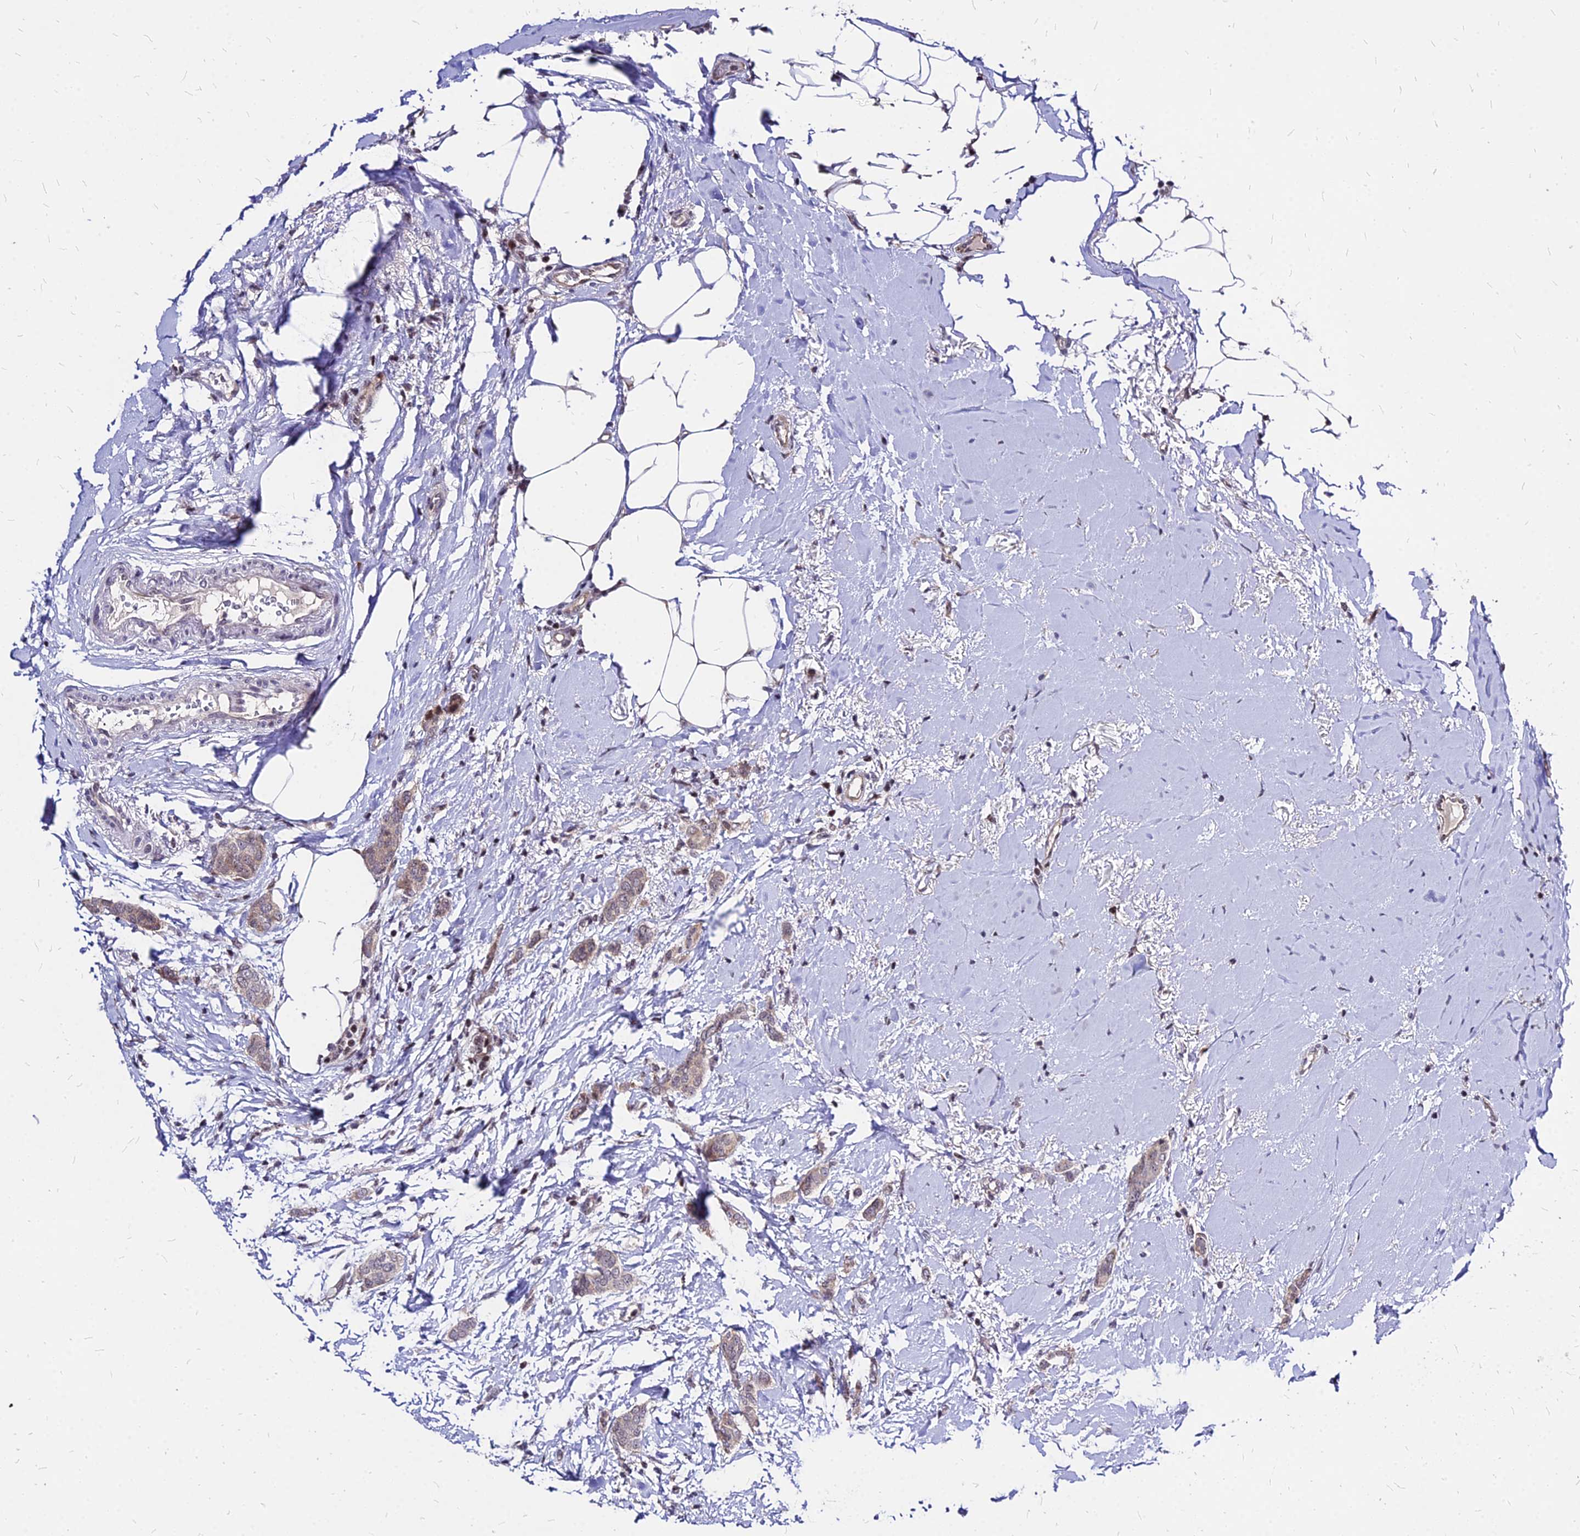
{"staining": {"intensity": "weak", "quantity": "<25%", "location": "cytoplasmic/membranous"}, "tissue": "breast cancer", "cell_type": "Tumor cells", "image_type": "cancer", "snomed": [{"axis": "morphology", "description": "Duct carcinoma"}, {"axis": "topography", "description": "Breast"}], "caption": "High power microscopy image of an immunohistochemistry histopathology image of invasive ductal carcinoma (breast), revealing no significant expression in tumor cells.", "gene": "DDX55", "patient": {"sex": "female", "age": 72}}